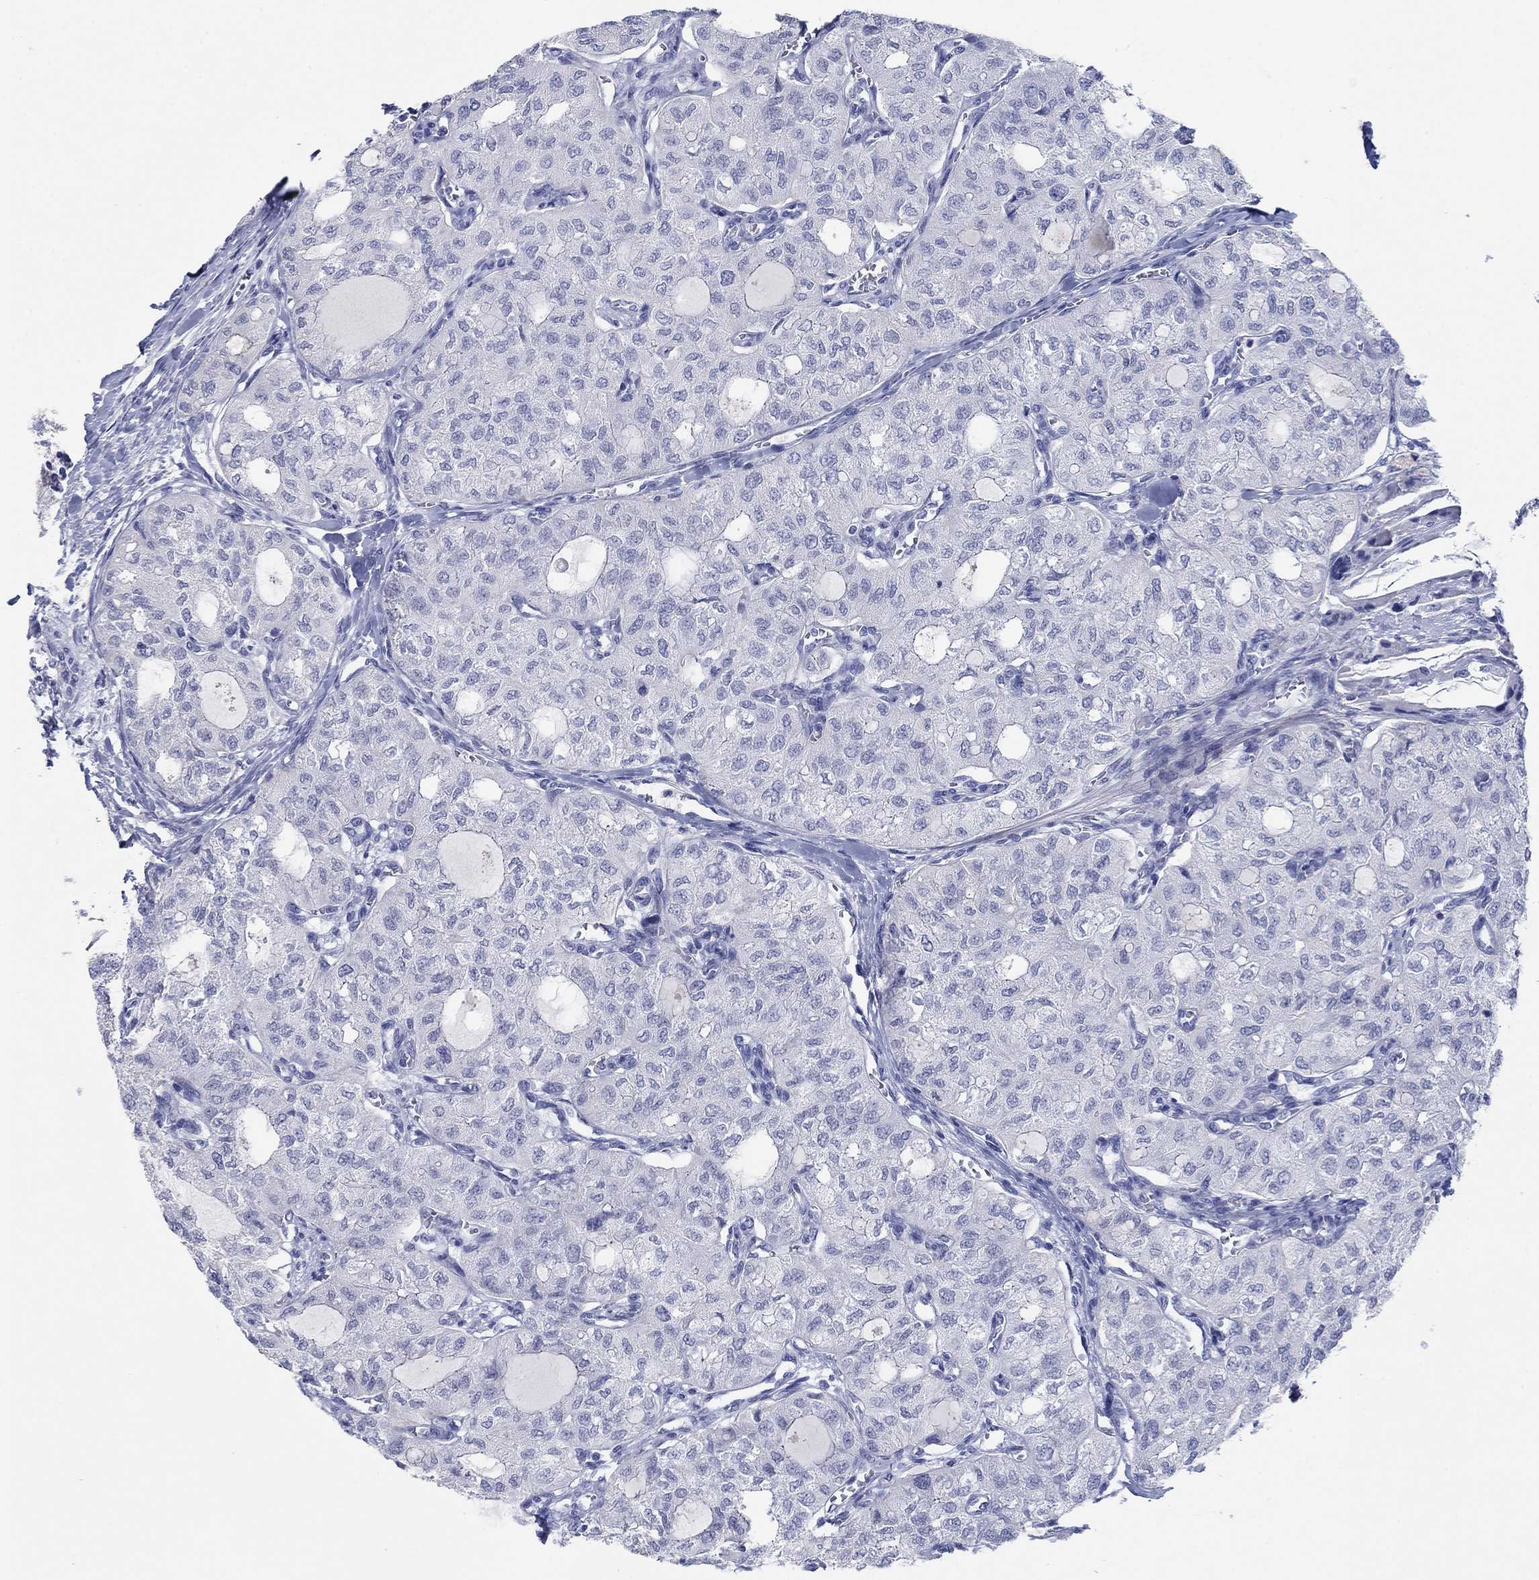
{"staining": {"intensity": "negative", "quantity": "none", "location": "none"}, "tissue": "thyroid cancer", "cell_type": "Tumor cells", "image_type": "cancer", "snomed": [{"axis": "morphology", "description": "Follicular adenoma carcinoma, NOS"}, {"axis": "topography", "description": "Thyroid gland"}], "caption": "Immunohistochemistry of human follicular adenoma carcinoma (thyroid) reveals no staining in tumor cells.", "gene": "PDYN", "patient": {"sex": "male", "age": 75}}